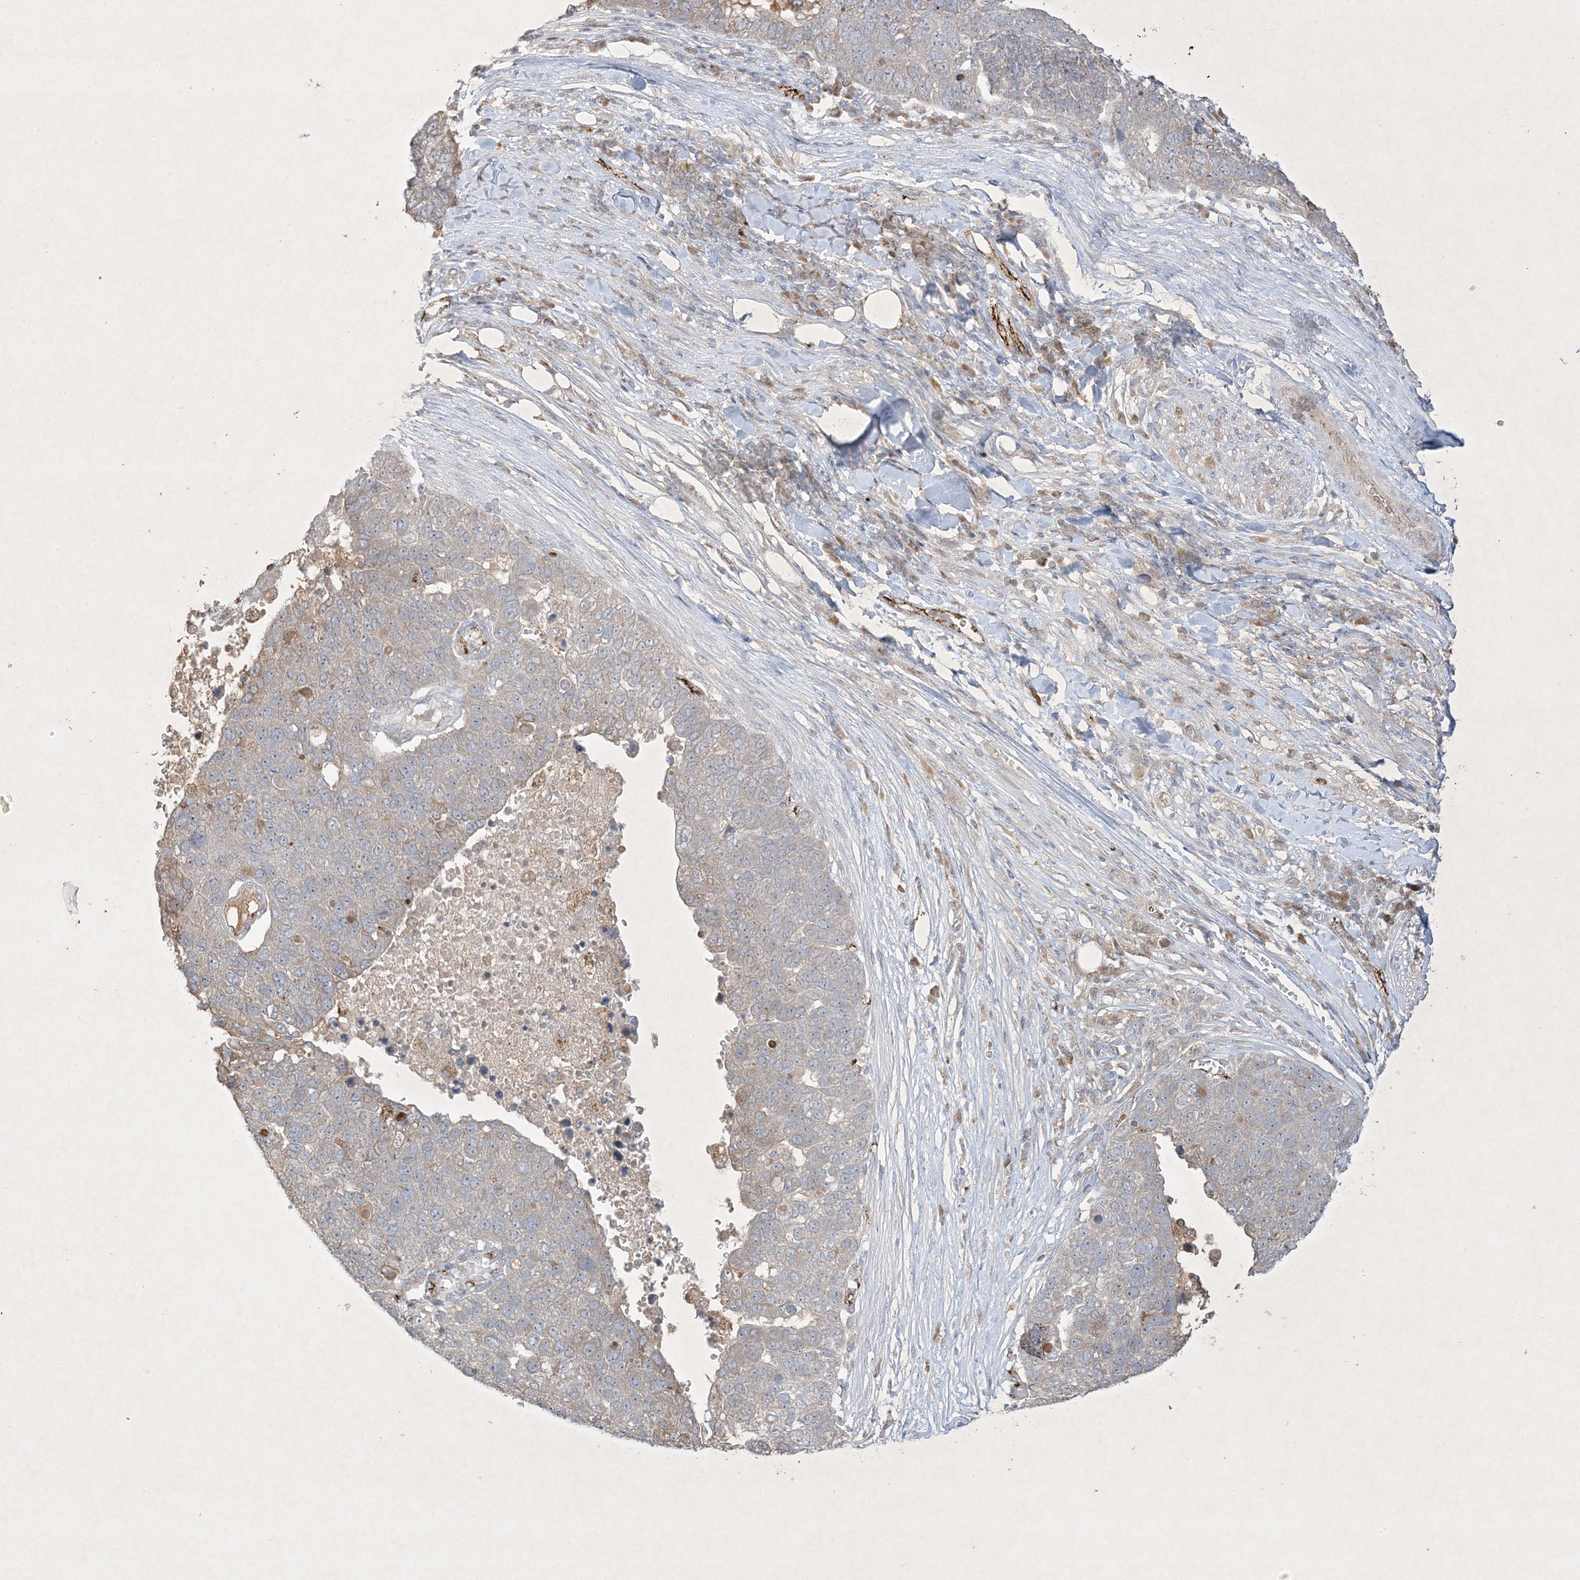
{"staining": {"intensity": "negative", "quantity": "none", "location": "none"}, "tissue": "pancreatic cancer", "cell_type": "Tumor cells", "image_type": "cancer", "snomed": [{"axis": "morphology", "description": "Adenocarcinoma, NOS"}, {"axis": "topography", "description": "Pancreas"}], "caption": "IHC of pancreatic cancer reveals no positivity in tumor cells.", "gene": "PRSS36", "patient": {"sex": "female", "age": 61}}